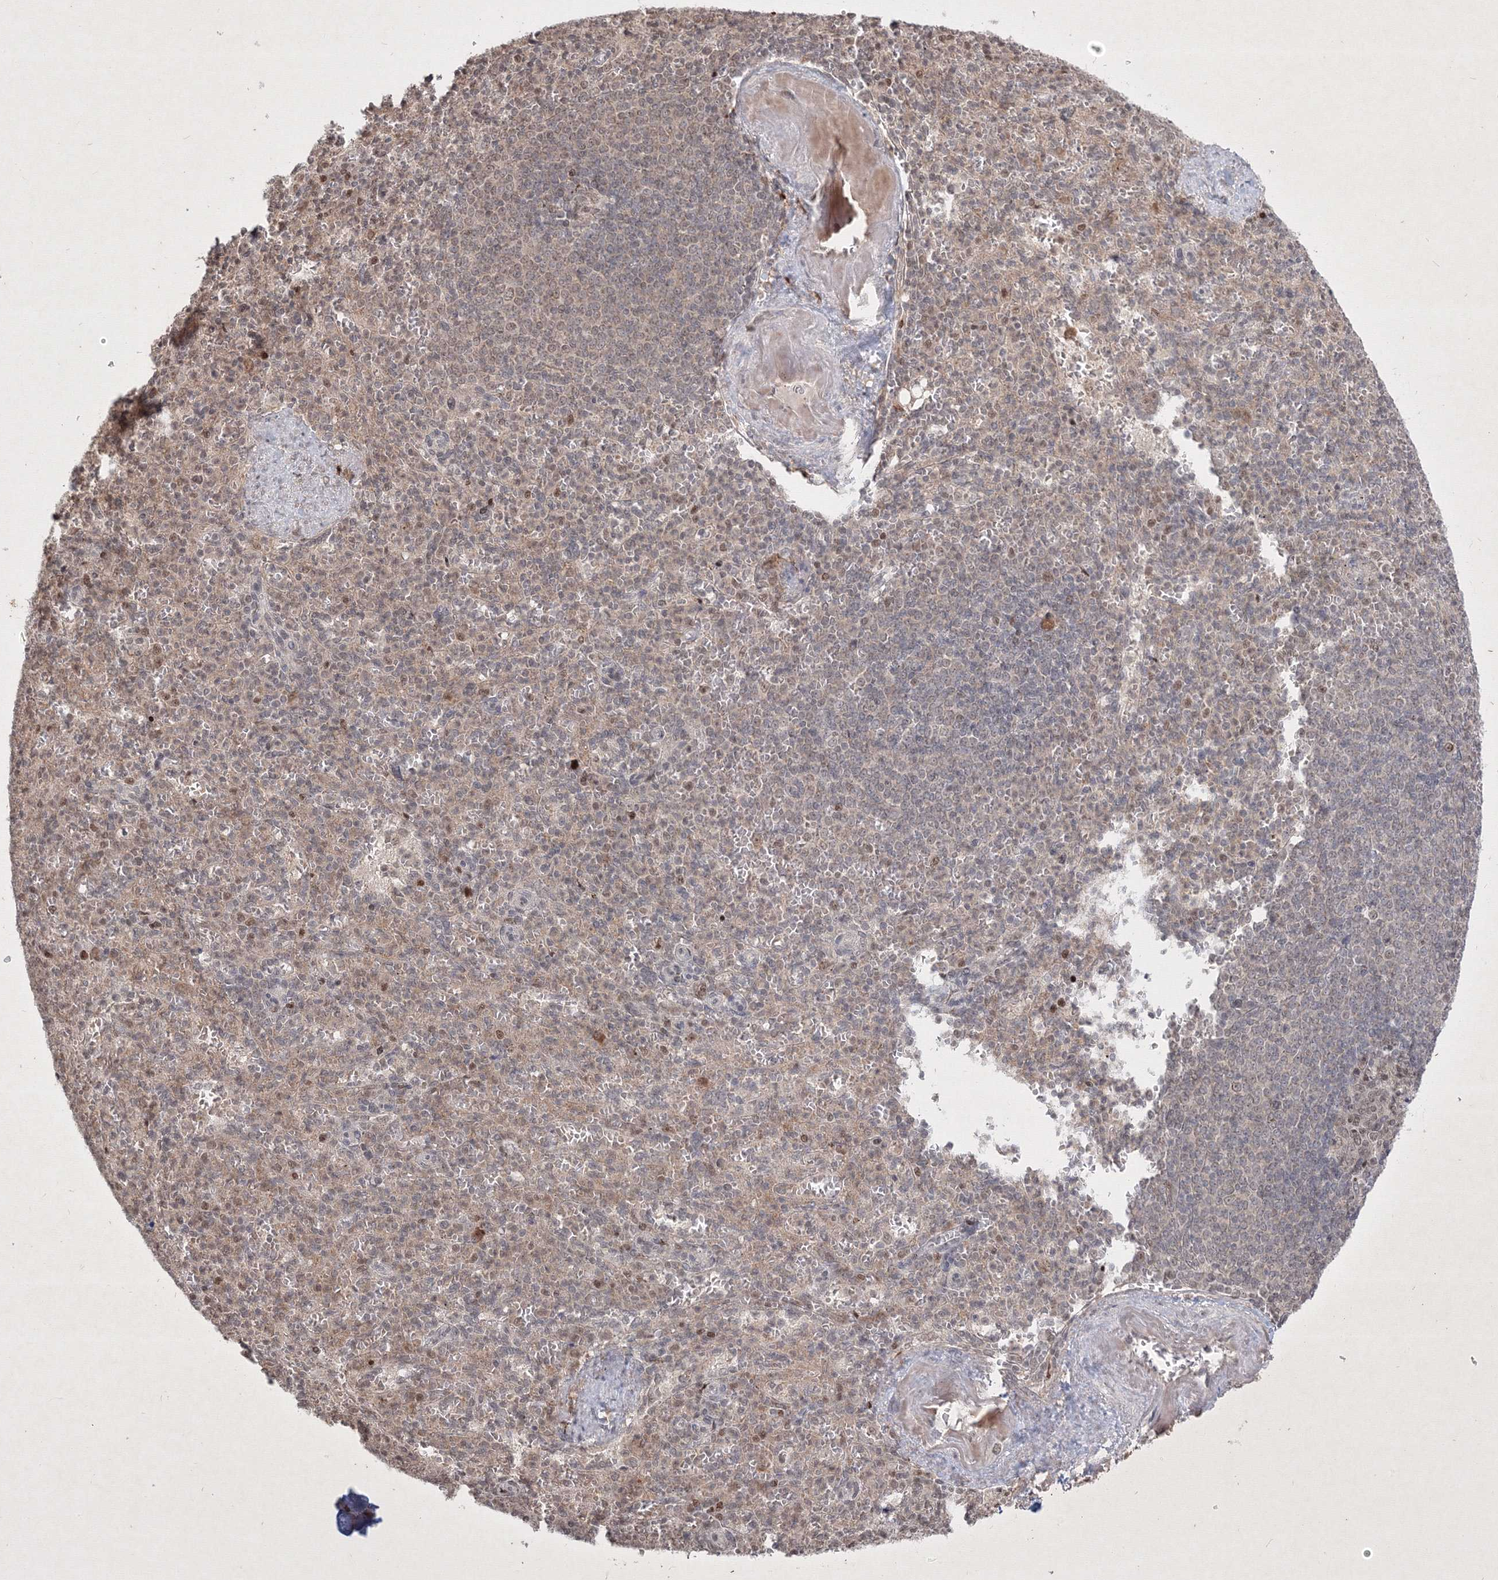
{"staining": {"intensity": "moderate", "quantity": "<25%", "location": "nuclear"}, "tissue": "spleen", "cell_type": "Cells in red pulp", "image_type": "normal", "snomed": [{"axis": "morphology", "description": "Normal tissue, NOS"}, {"axis": "topography", "description": "Spleen"}], "caption": "Spleen stained with immunohistochemistry (IHC) exhibits moderate nuclear staining in about <25% of cells in red pulp.", "gene": "TAB1", "patient": {"sex": "female", "age": 74}}